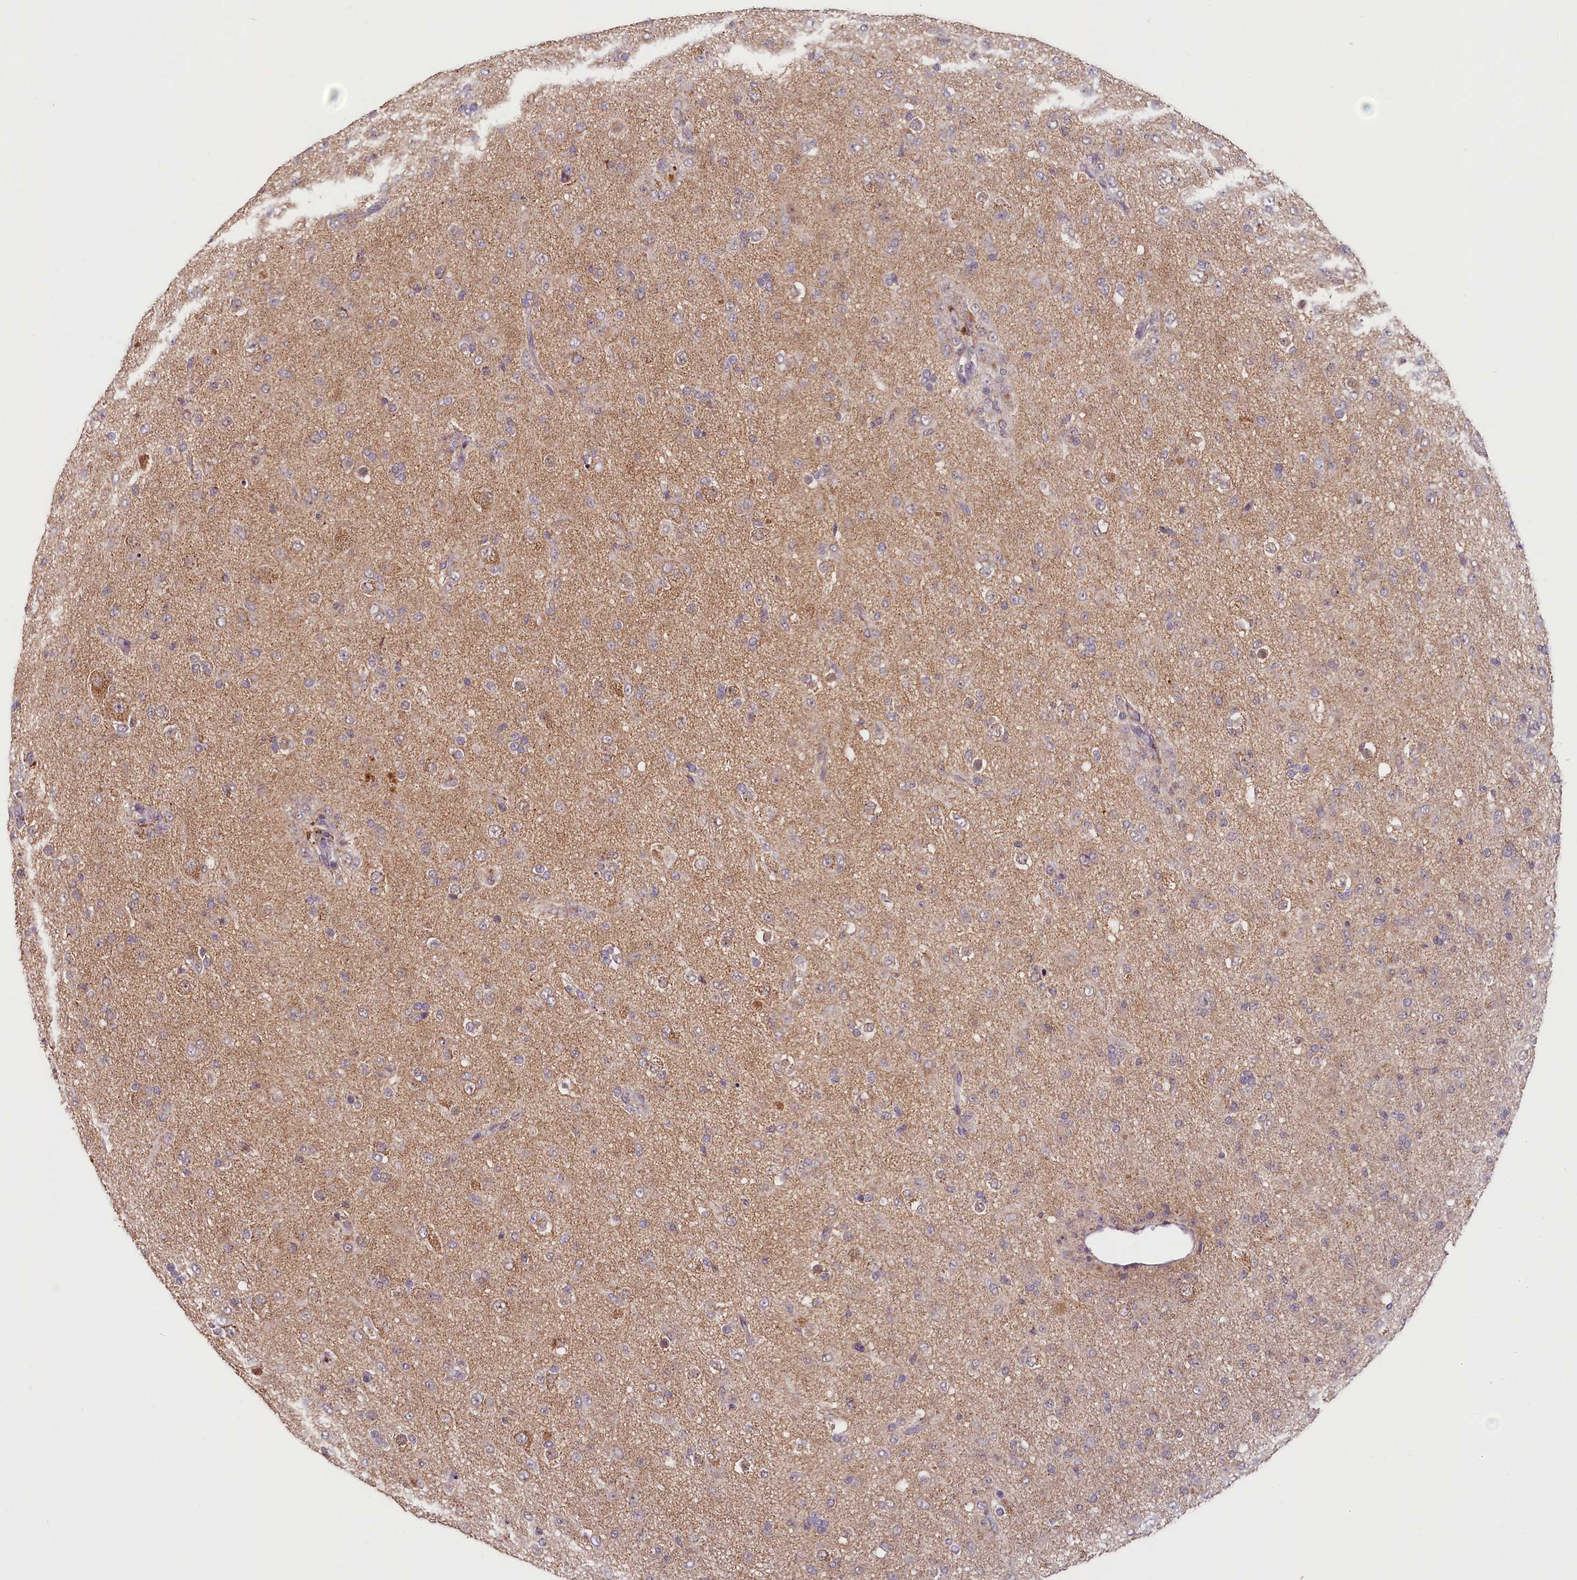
{"staining": {"intensity": "weak", "quantity": "<25%", "location": "cytoplasmic/membranous"}, "tissue": "glioma", "cell_type": "Tumor cells", "image_type": "cancer", "snomed": [{"axis": "morphology", "description": "Glioma, malignant, Low grade"}, {"axis": "topography", "description": "Brain"}], "caption": "Histopathology image shows no protein expression in tumor cells of malignant glioma (low-grade) tissue.", "gene": "PDE6D", "patient": {"sex": "male", "age": 65}}